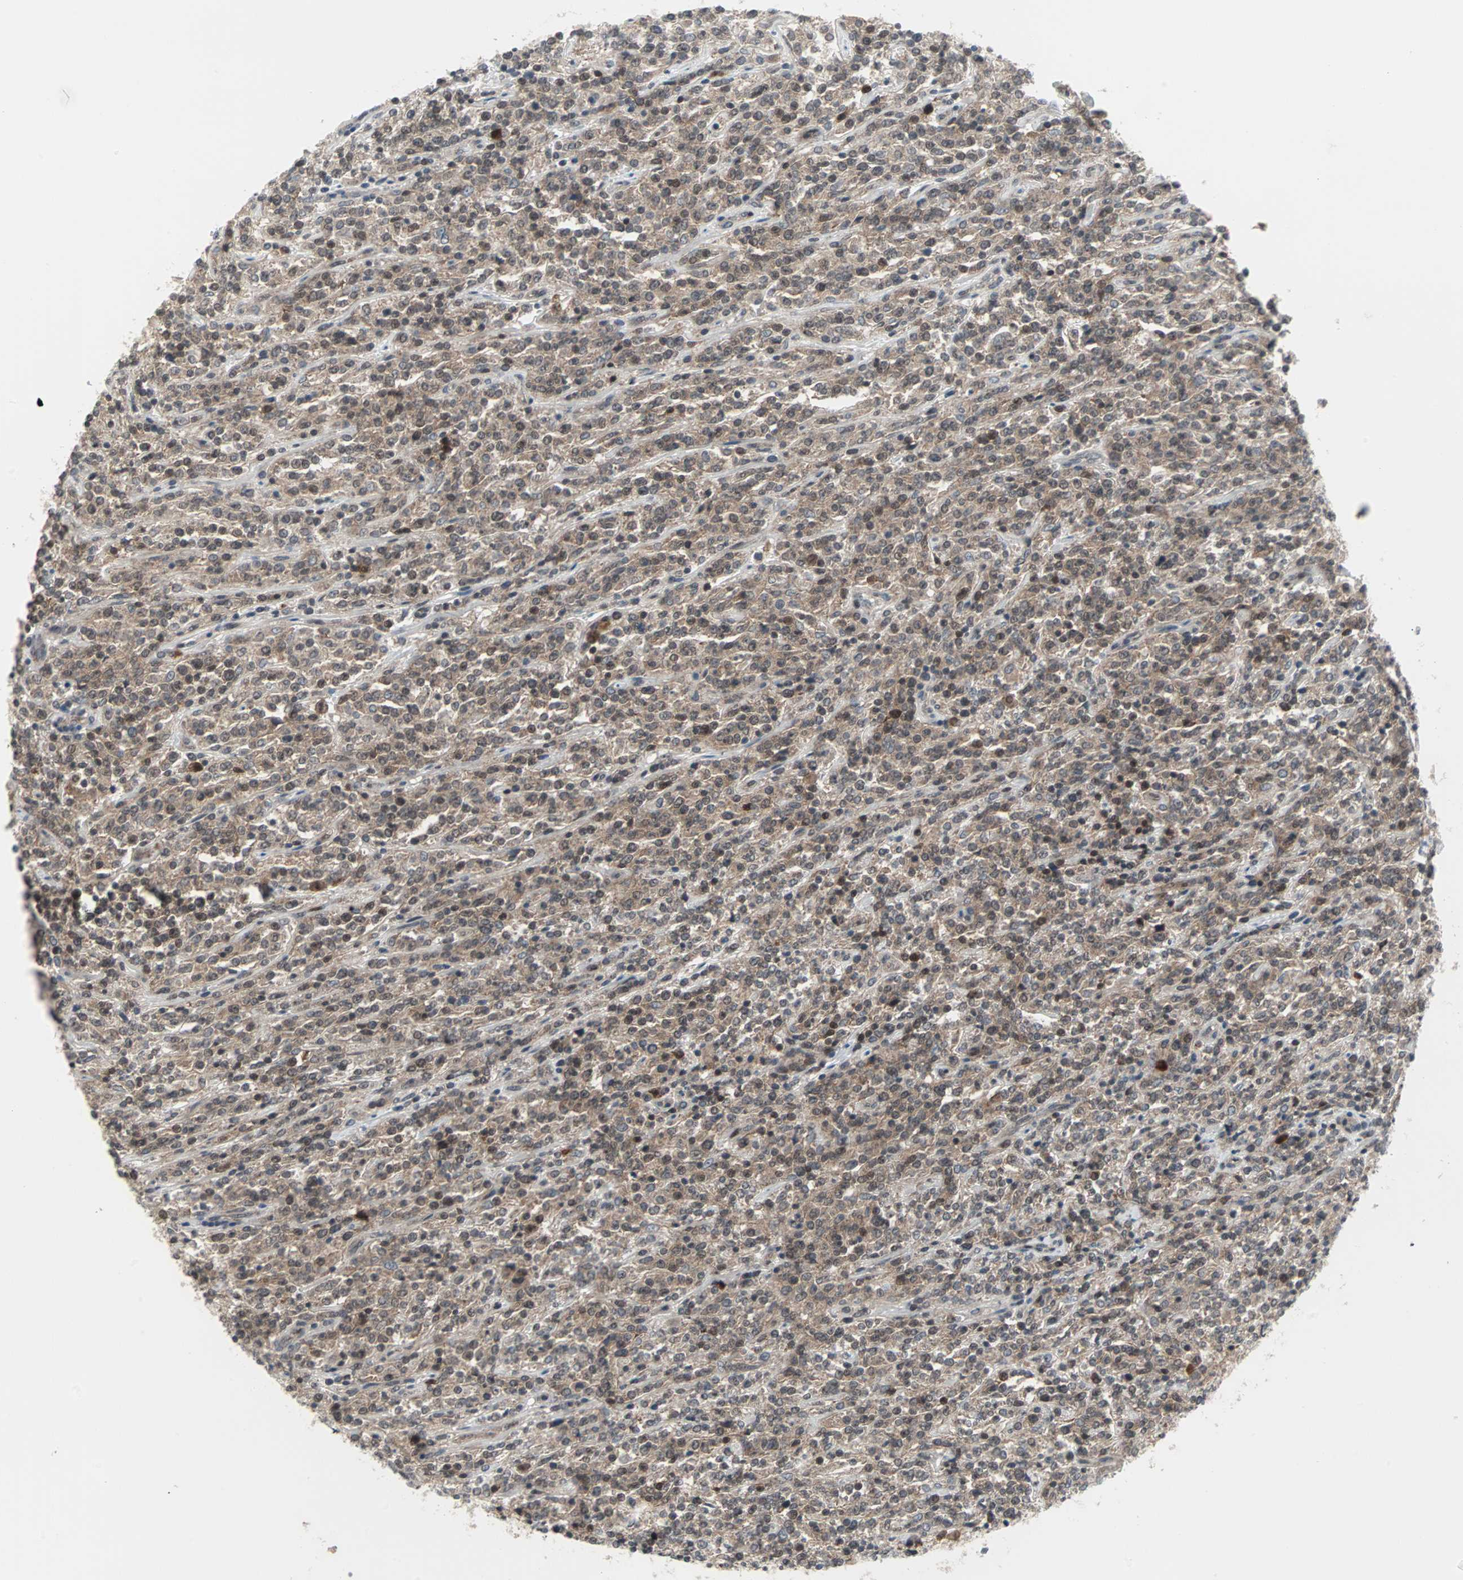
{"staining": {"intensity": "weak", "quantity": ">75%", "location": "cytoplasmic/membranous,nuclear"}, "tissue": "lymphoma", "cell_type": "Tumor cells", "image_type": "cancer", "snomed": [{"axis": "morphology", "description": "Malignant lymphoma, non-Hodgkin's type, High grade"}, {"axis": "topography", "description": "Soft tissue"}], "caption": "Lymphoma tissue shows weak cytoplasmic/membranous and nuclear staining in about >75% of tumor cells, visualized by immunohistochemistry. The protein is shown in brown color, while the nuclei are stained blue.", "gene": "CASP3", "patient": {"sex": "male", "age": 18}}